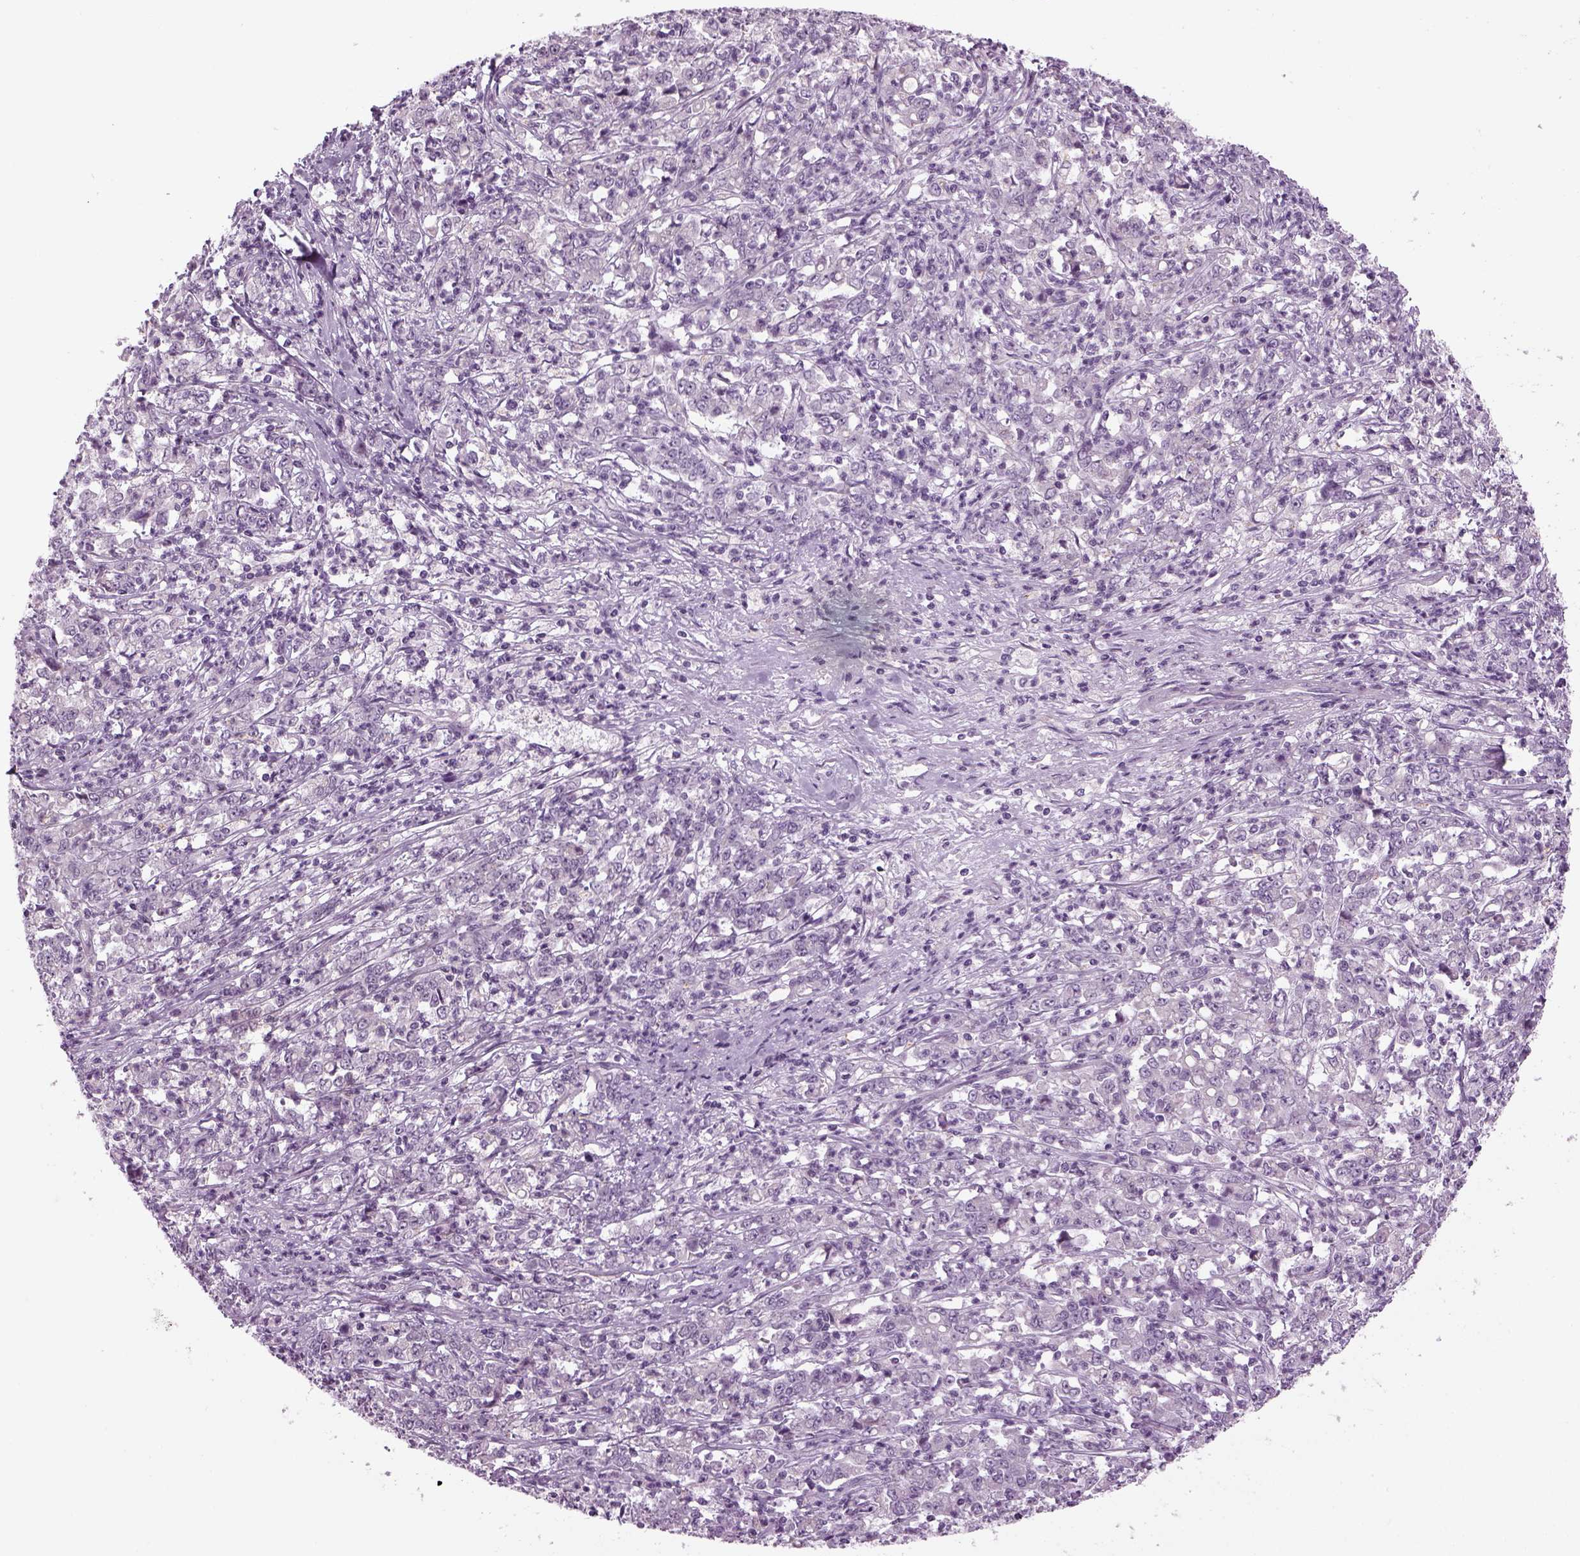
{"staining": {"intensity": "negative", "quantity": "none", "location": "none"}, "tissue": "stomach cancer", "cell_type": "Tumor cells", "image_type": "cancer", "snomed": [{"axis": "morphology", "description": "Adenocarcinoma, NOS"}, {"axis": "topography", "description": "Stomach, lower"}], "caption": "Immunohistochemical staining of stomach cancer displays no significant expression in tumor cells. (Brightfield microscopy of DAB (3,3'-diaminobenzidine) IHC at high magnification).", "gene": "LRRIQ3", "patient": {"sex": "female", "age": 71}}